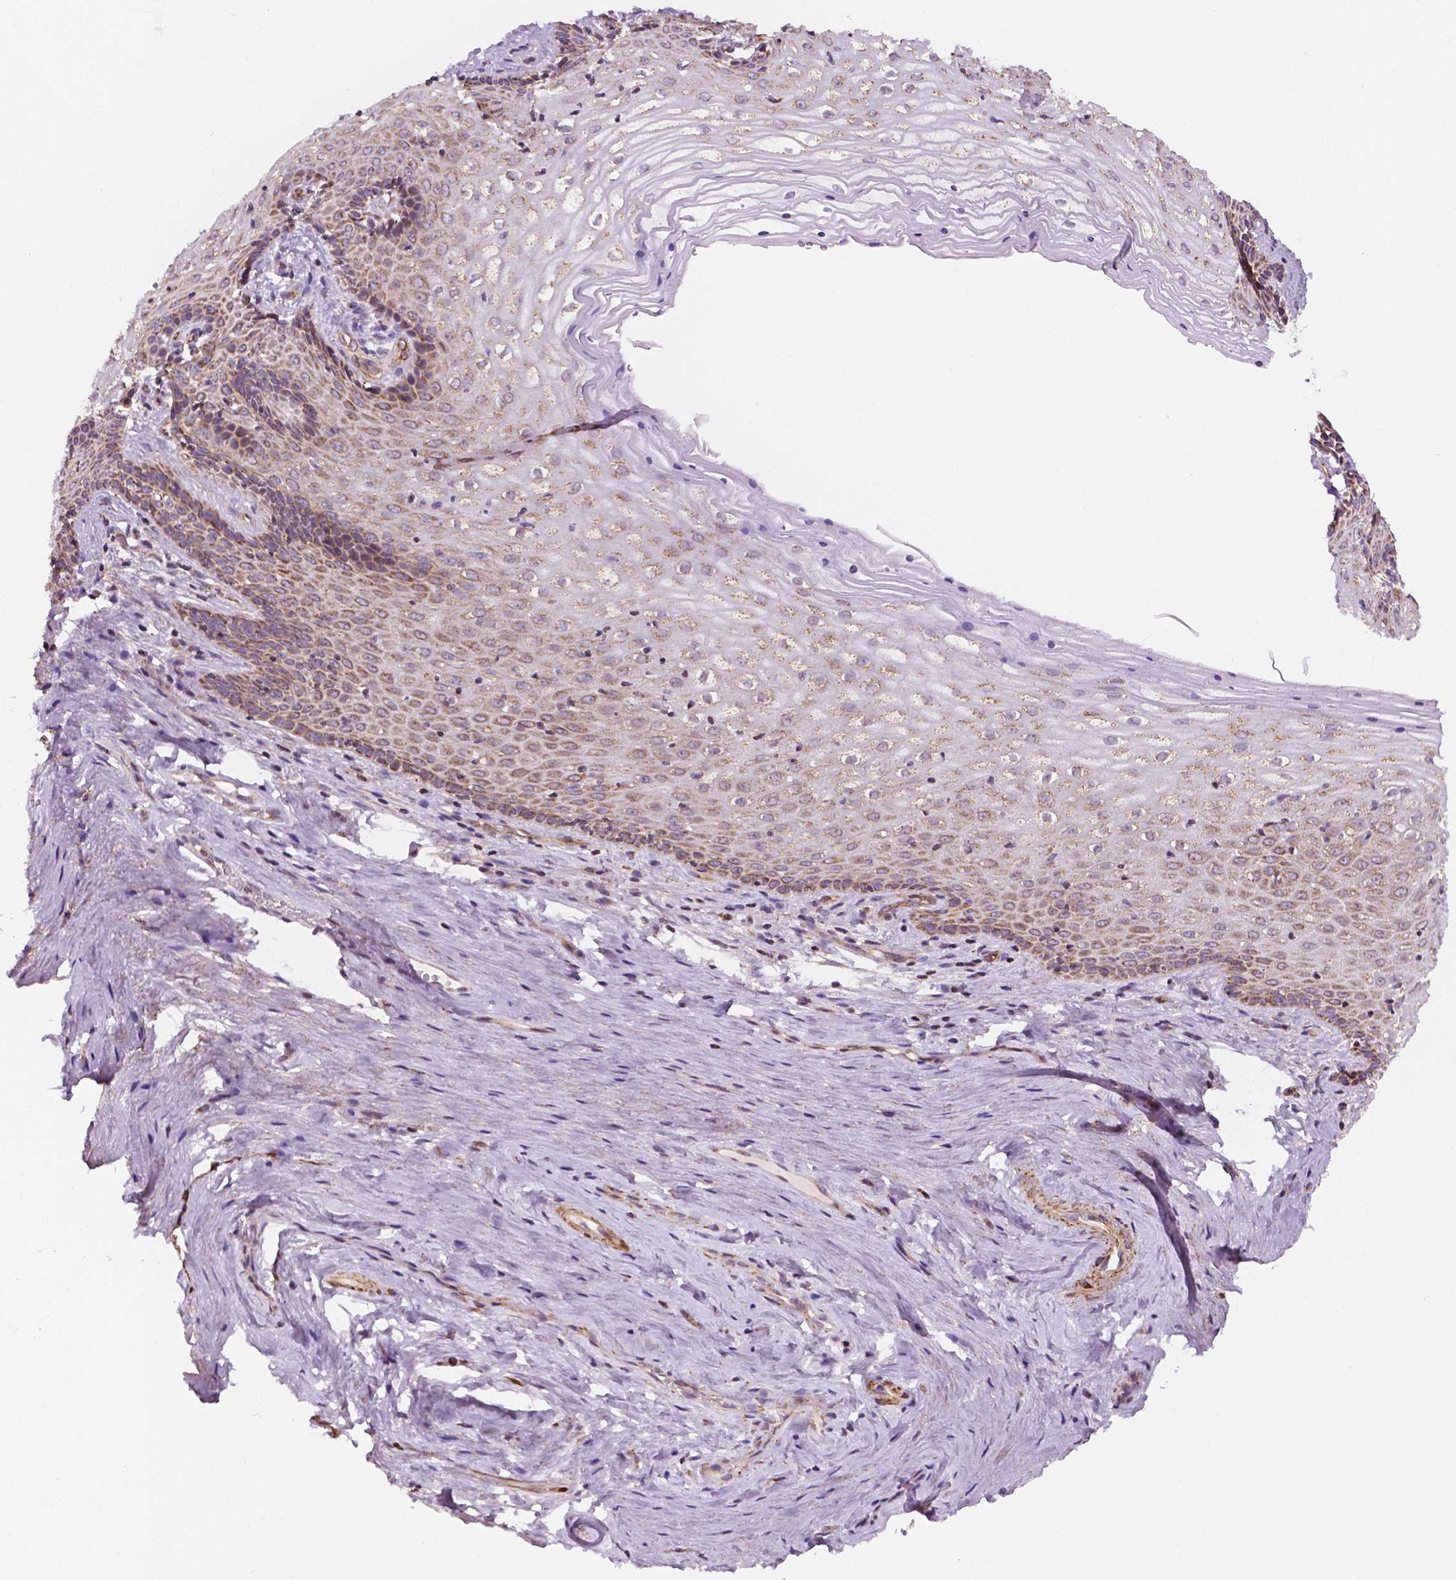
{"staining": {"intensity": "moderate", "quantity": "25%-75%", "location": "cytoplasmic/membranous"}, "tissue": "vagina", "cell_type": "Squamous epithelial cells", "image_type": "normal", "snomed": [{"axis": "morphology", "description": "Normal tissue, NOS"}, {"axis": "topography", "description": "Vagina"}], "caption": "DAB (3,3'-diaminobenzidine) immunohistochemical staining of benign human vagina reveals moderate cytoplasmic/membranous protein positivity in about 25%-75% of squamous epithelial cells.", "gene": "GEMIN4", "patient": {"sex": "female", "age": 45}}